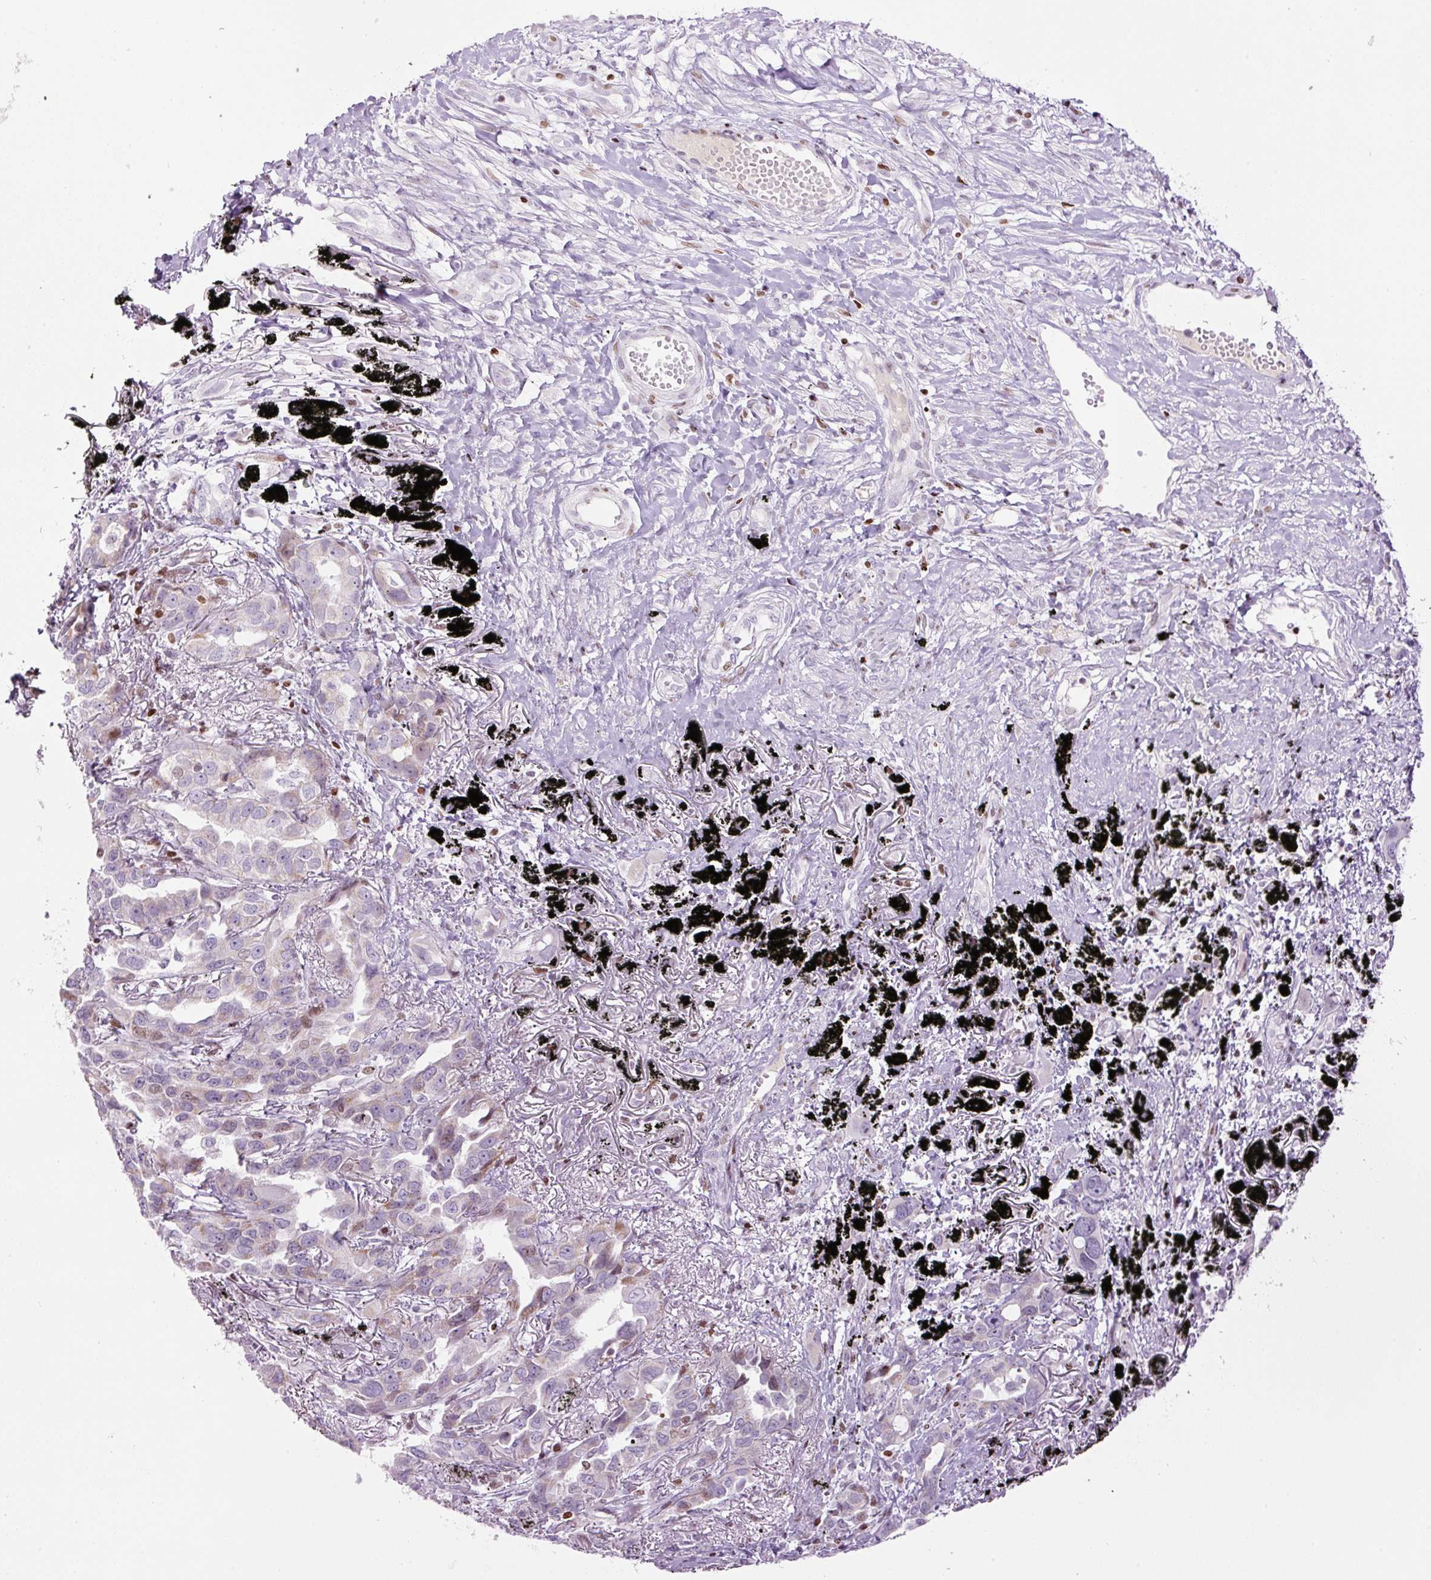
{"staining": {"intensity": "moderate", "quantity": "<25%", "location": "nuclear"}, "tissue": "lung cancer", "cell_type": "Tumor cells", "image_type": "cancer", "snomed": [{"axis": "morphology", "description": "Adenocarcinoma, NOS"}, {"axis": "topography", "description": "Lung"}], "caption": "A histopathology image showing moderate nuclear positivity in about <25% of tumor cells in lung adenocarcinoma, as visualized by brown immunohistochemical staining.", "gene": "TMEM177", "patient": {"sex": "male", "age": 67}}